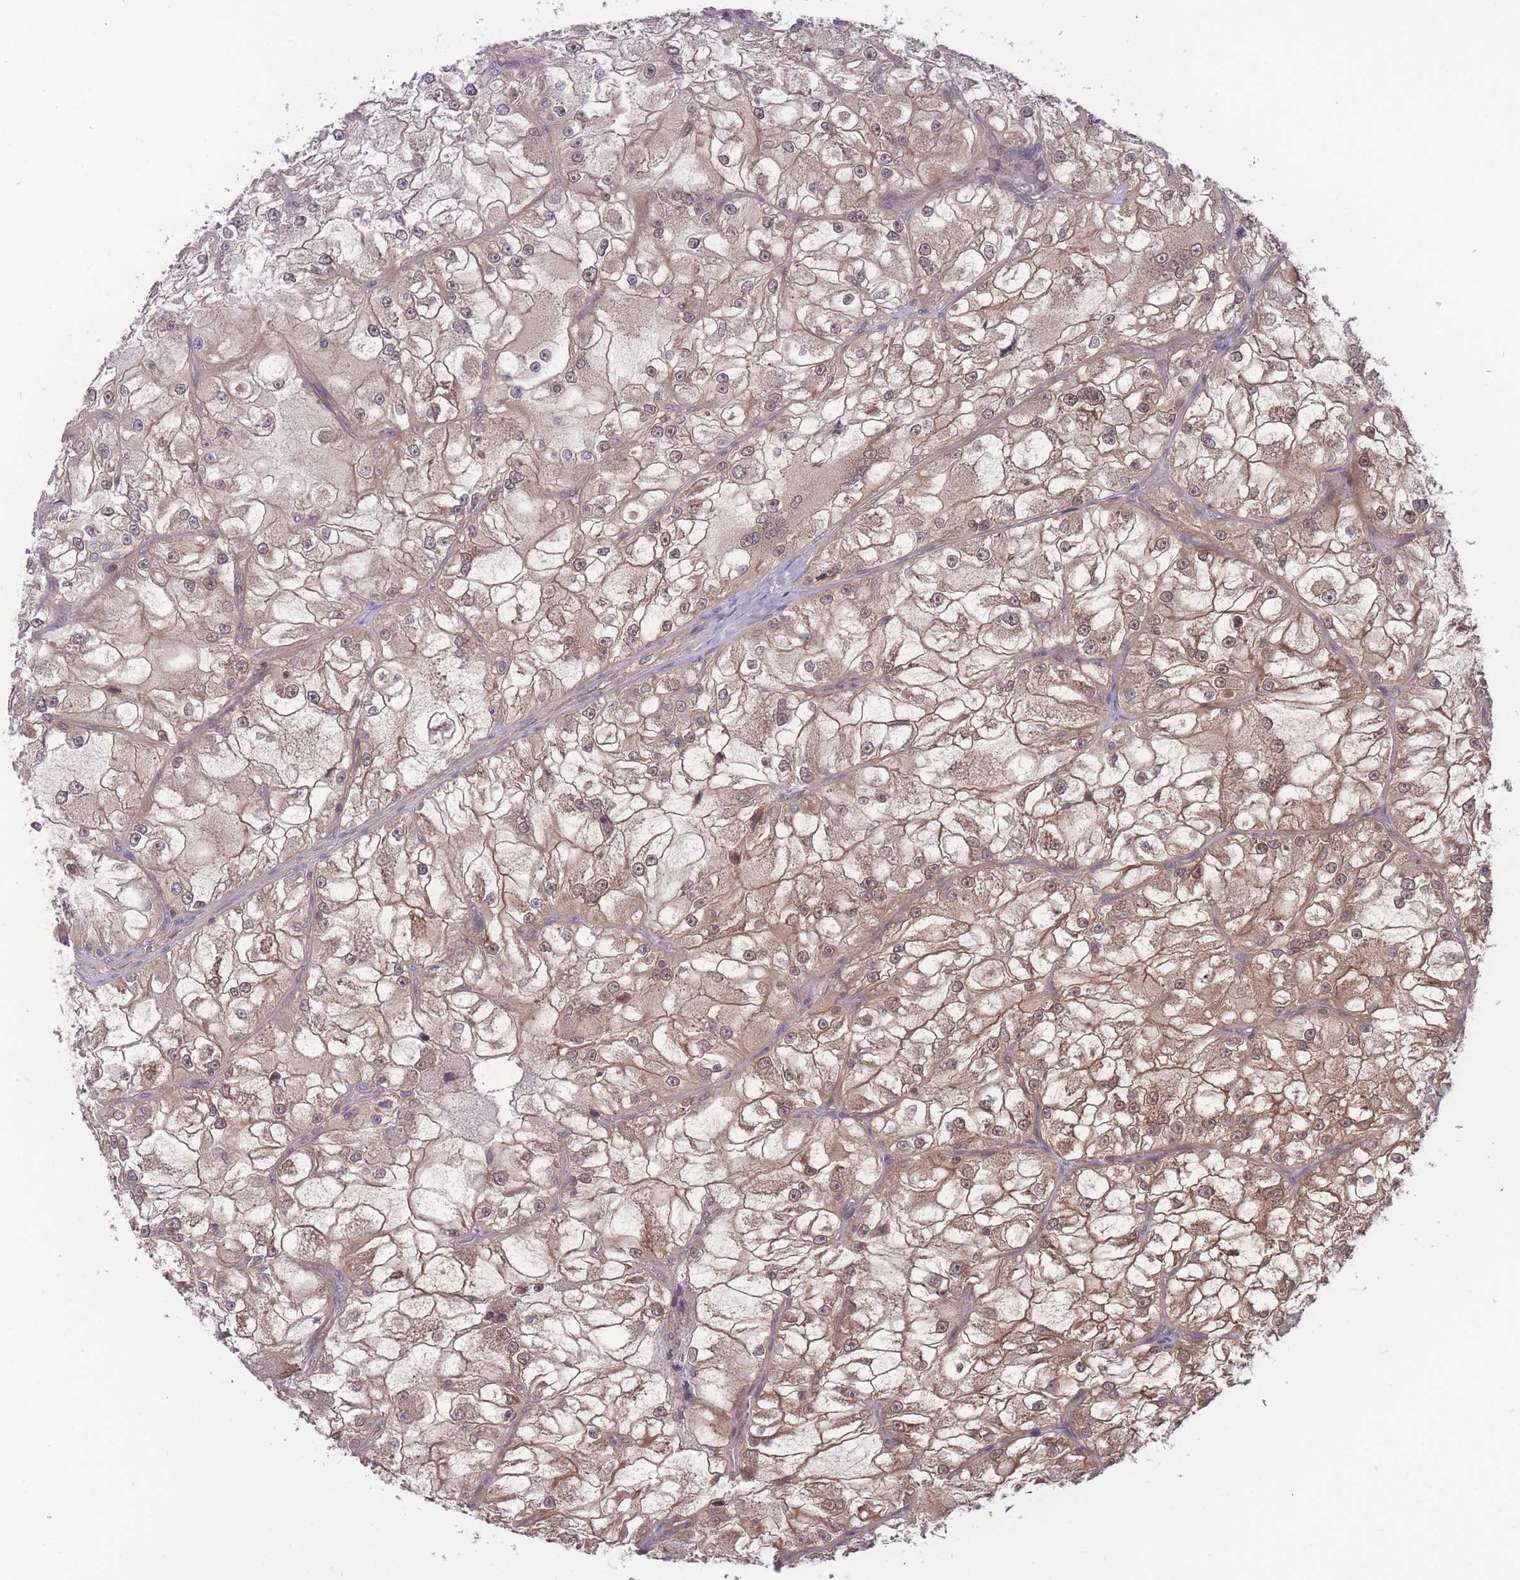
{"staining": {"intensity": "moderate", "quantity": ">75%", "location": "cytoplasmic/membranous,nuclear"}, "tissue": "renal cancer", "cell_type": "Tumor cells", "image_type": "cancer", "snomed": [{"axis": "morphology", "description": "Adenocarcinoma, NOS"}, {"axis": "topography", "description": "Kidney"}], "caption": "Protein staining demonstrates moderate cytoplasmic/membranous and nuclear staining in about >75% of tumor cells in adenocarcinoma (renal). Nuclei are stained in blue.", "gene": "UBE2N", "patient": {"sex": "female", "age": 72}}